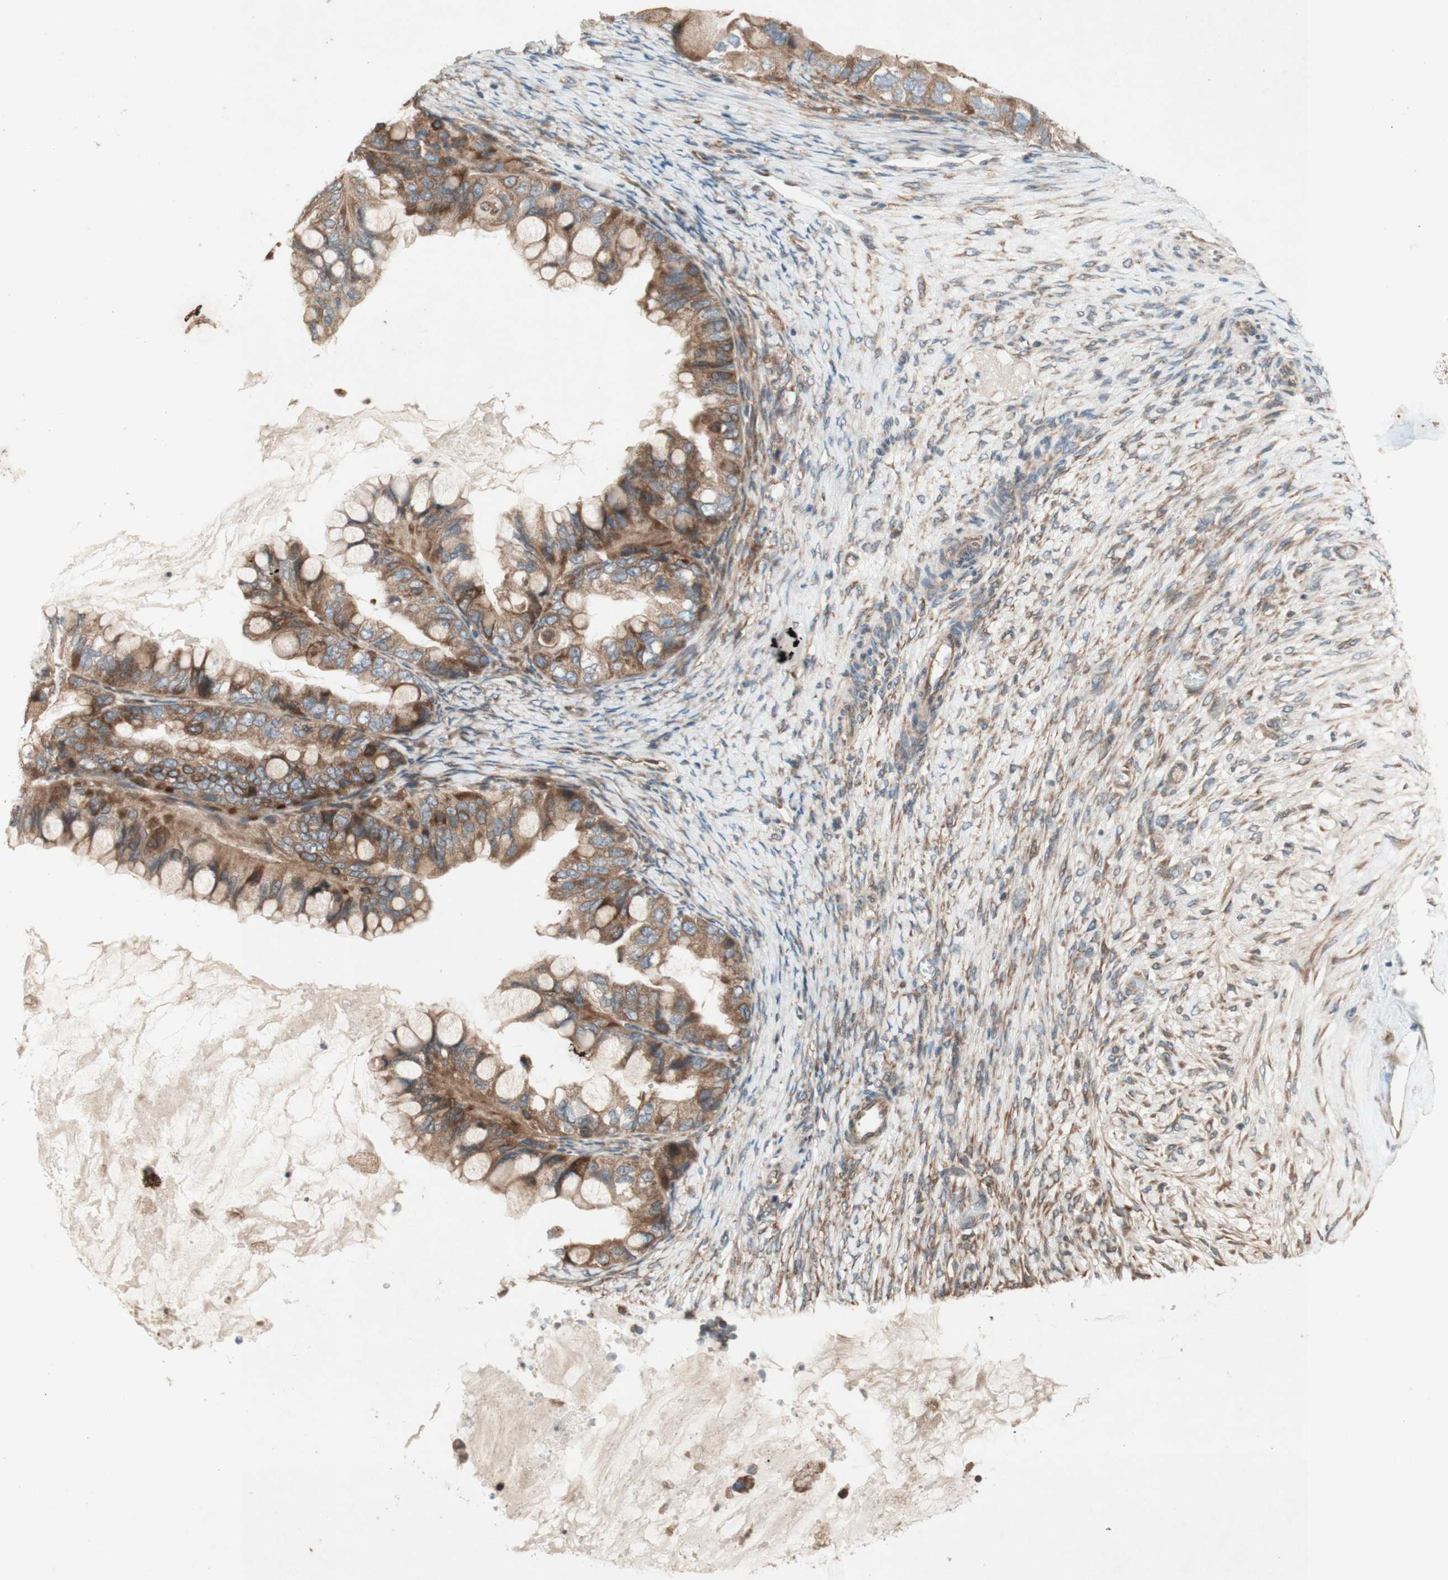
{"staining": {"intensity": "moderate", "quantity": ">75%", "location": "cytoplasmic/membranous"}, "tissue": "ovarian cancer", "cell_type": "Tumor cells", "image_type": "cancer", "snomed": [{"axis": "morphology", "description": "Cystadenocarcinoma, mucinous, NOS"}, {"axis": "topography", "description": "Ovary"}], "caption": "Immunohistochemistry (IHC) photomicrograph of neoplastic tissue: human ovarian cancer (mucinous cystadenocarcinoma) stained using immunohistochemistry exhibits medium levels of moderate protein expression localized specifically in the cytoplasmic/membranous of tumor cells, appearing as a cytoplasmic/membranous brown color.", "gene": "SOCS2", "patient": {"sex": "female", "age": 80}}